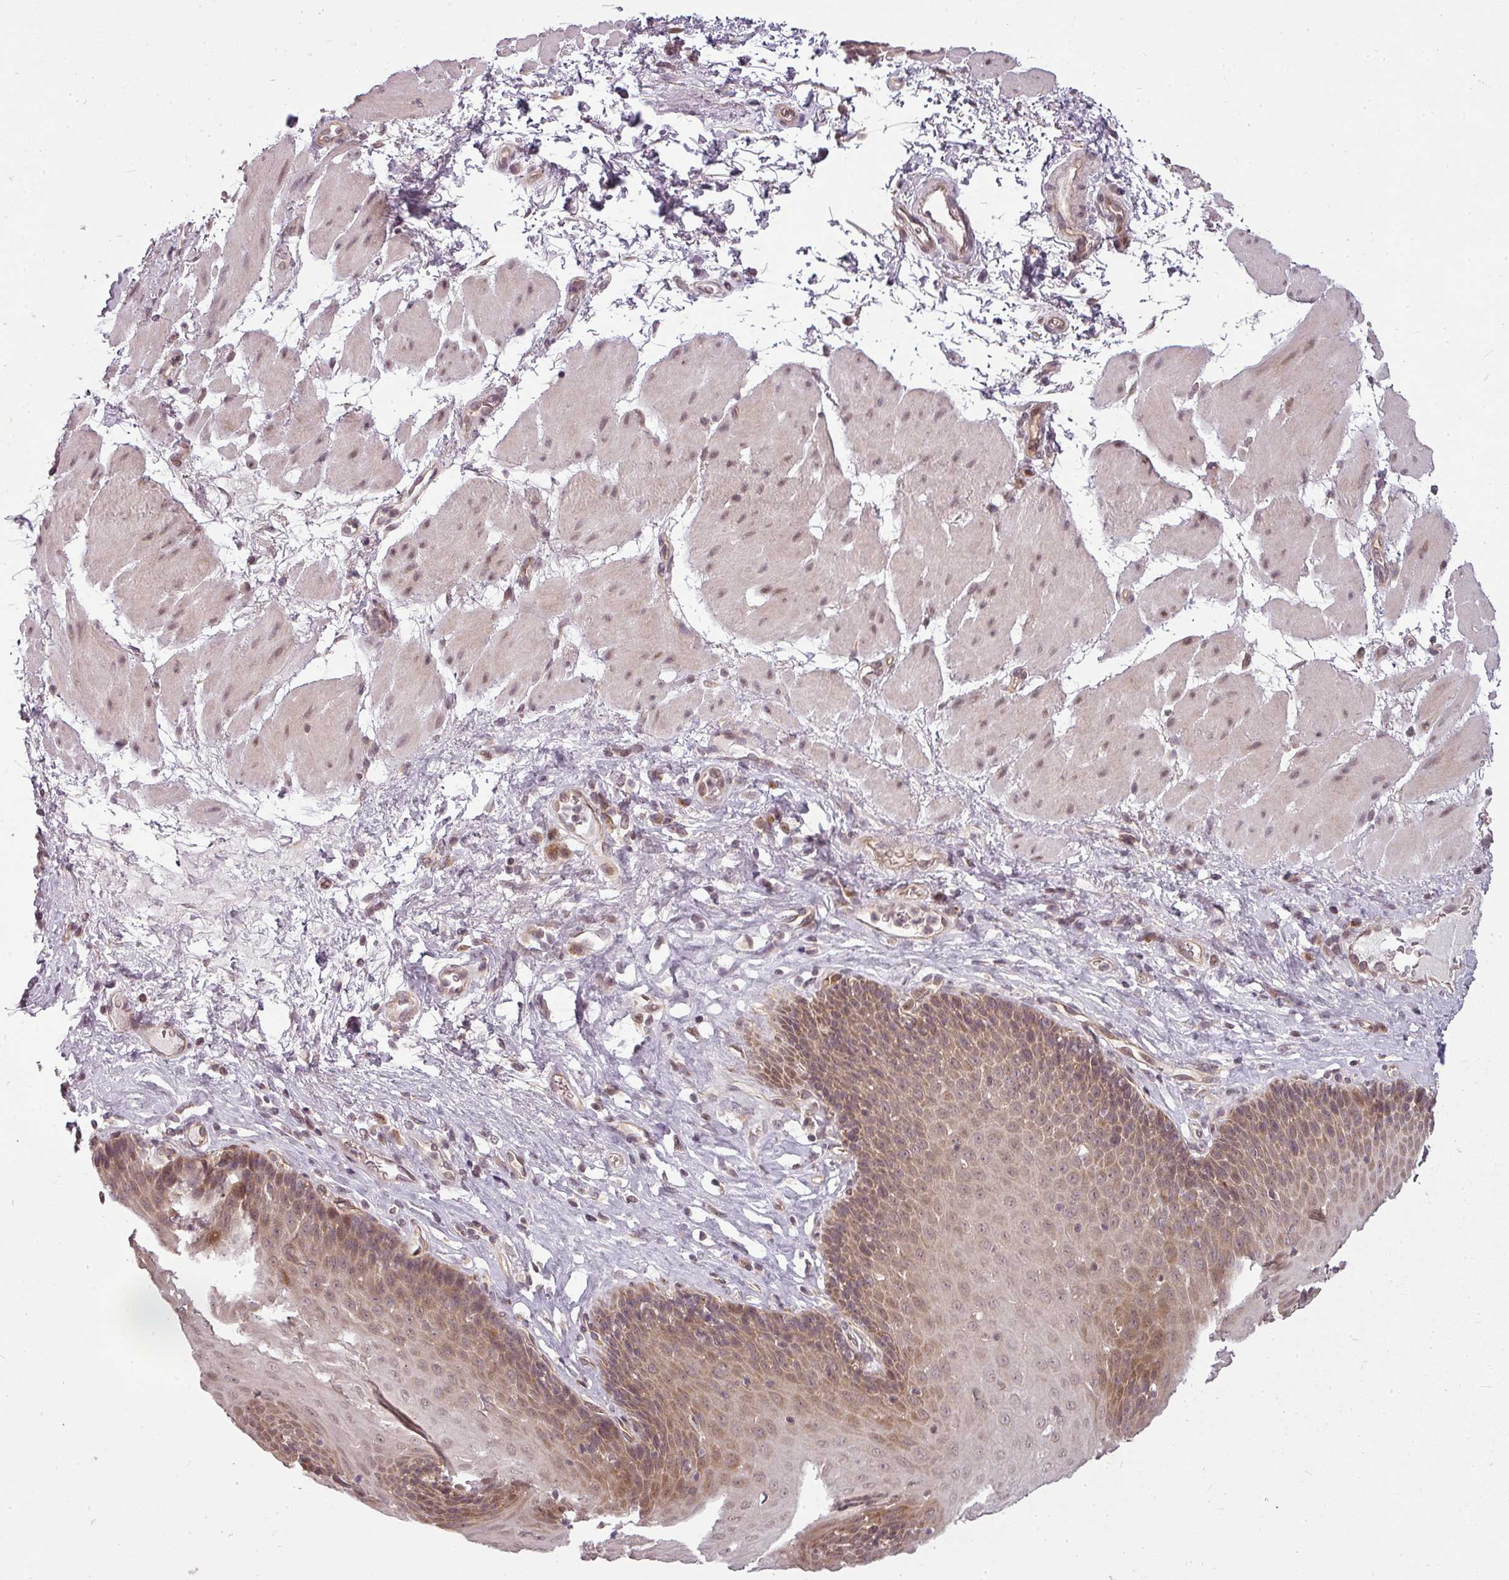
{"staining": {"intensity": "moderate", "quantity": "25%-75%", "location": "cytoplasmic/membranous"}, "tissue": "esophagus", "cell_type": "Squamous epithelial cells", "image_type": "normal", "snomed": [{"axis": "morphology", "description": "Normal tissue, NOS"}, {"axis": "topography", "description": "Esophagus"}], "caption": "Immunohistochemical staining of normal esophagus reveals medium levels of moderate cytoplasmic/membranous expression in about 25%-75% of squamous epithelial cells. The protein of interest is stained brown, and the nuclei are stained in blue (DAB (3,3'-diaminobenzidine) IHC with brightfield microscopy, high magnification).", "gene": "CLIC1", "patient": {"sex": "female", "age": 66}}